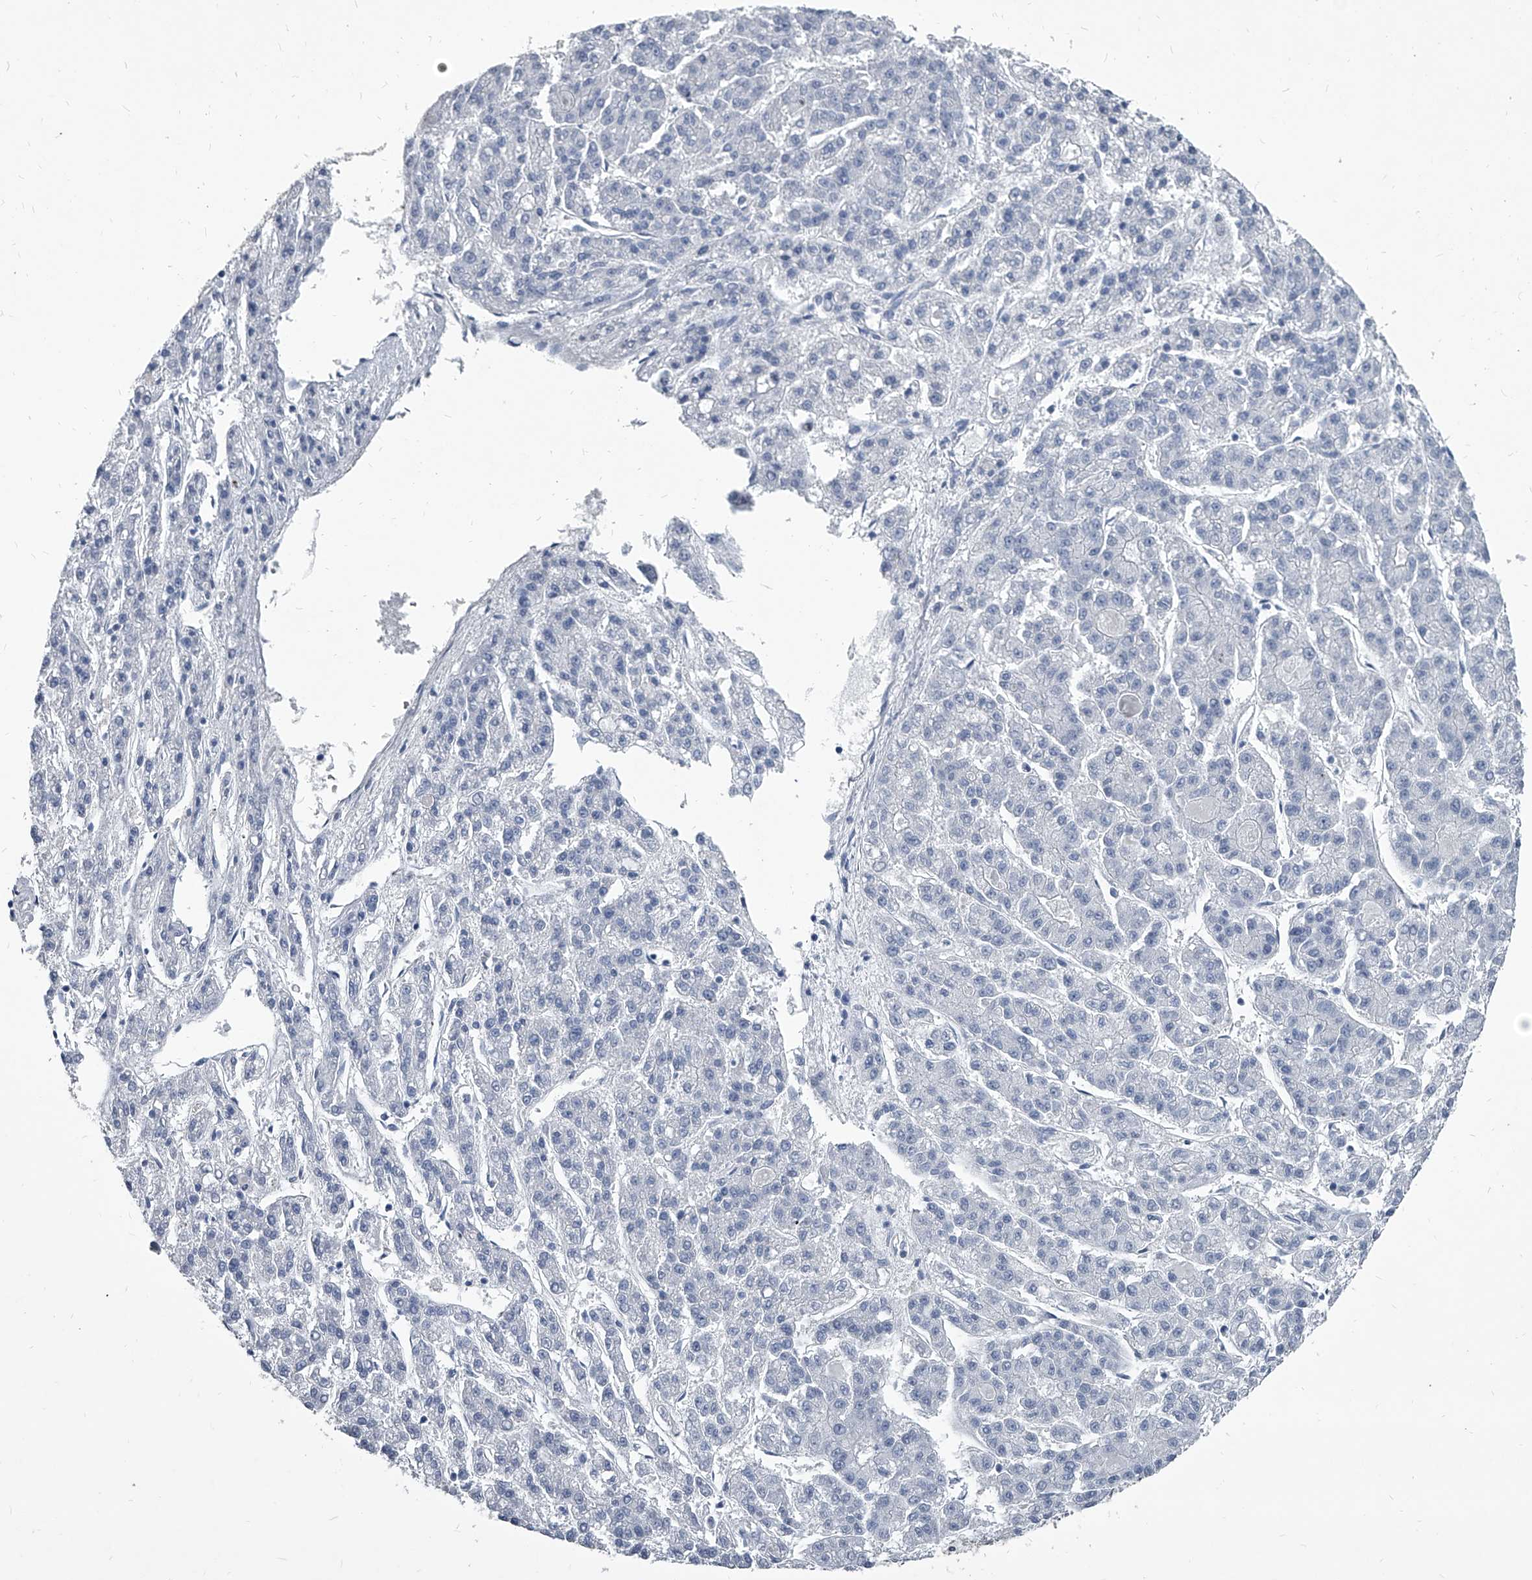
{"staining": {"intensity": "negative", "quantity": "none", "location": "none"}, "tissue": "liver cancer", "cell_type": "Tumor cells", "image_type": "cancer", "snomed": [{"axis": "morphology", "description": "Carcinoma, Hepatocellular, NOS"}, {"axis": "topography", "description": "Liver"}], "caption": "A high-resolution micrograph shows IHC staining of liver cancer, which shows no significant staining in tumor cells.", "gene": "BCAS1", "patient": {"sex": "male", "age": 70}}